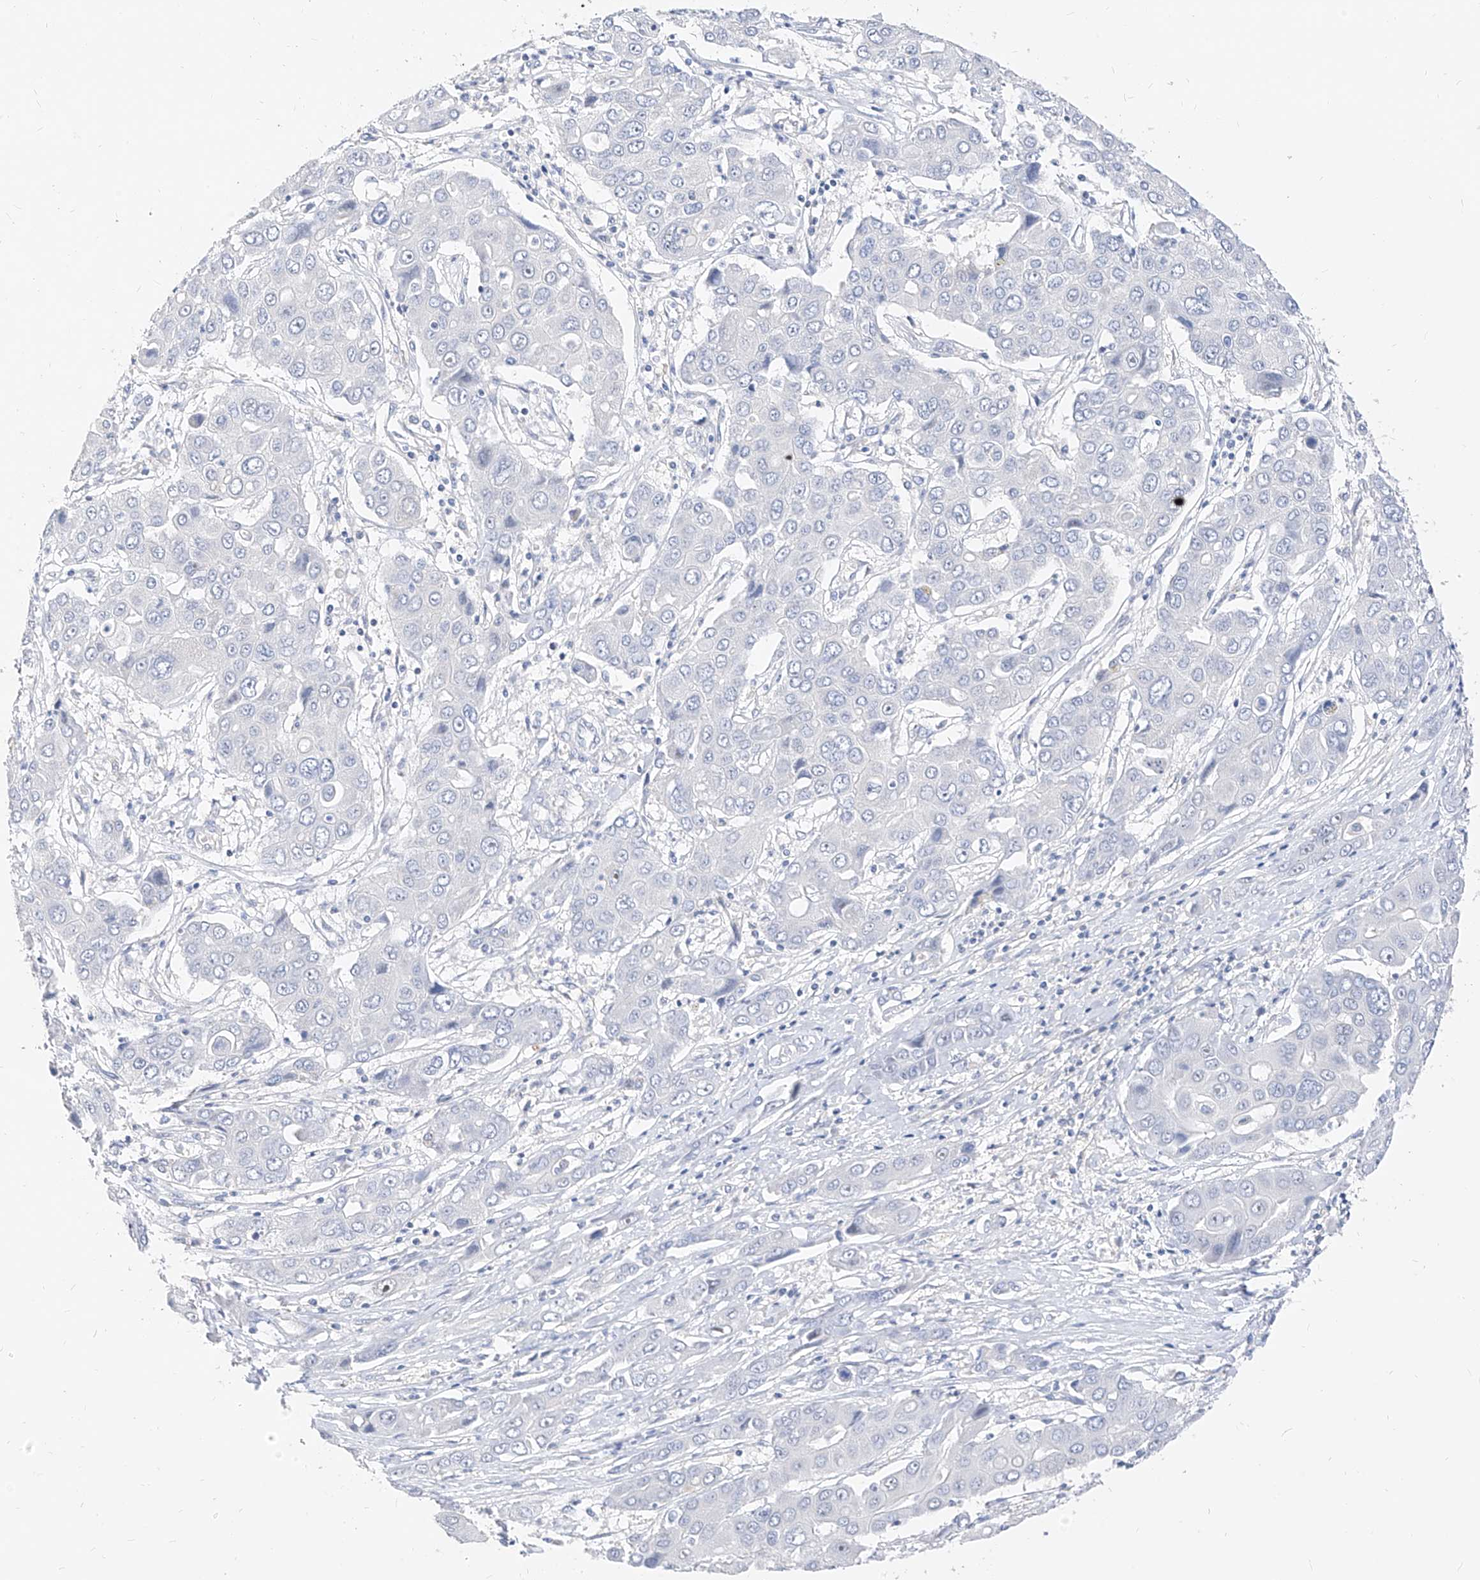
{"staining": {"intensity": "negative", "quantity": "none", "location": "none"}, "tissue": "liver cancer", "cell_type": "Tumor cells", "image_type": "cancer", "snomed": [{"axis": "morphology", "description": "Cholangiocarcinoma"}, {"axis": "topography", "description": "Liver"}], "caption": "The photomicrograph exhibits no significant expression in tumor cells of liver cancer.", "gene": "ZZEF1", "patient": {"sex": "male", "age": 67}}